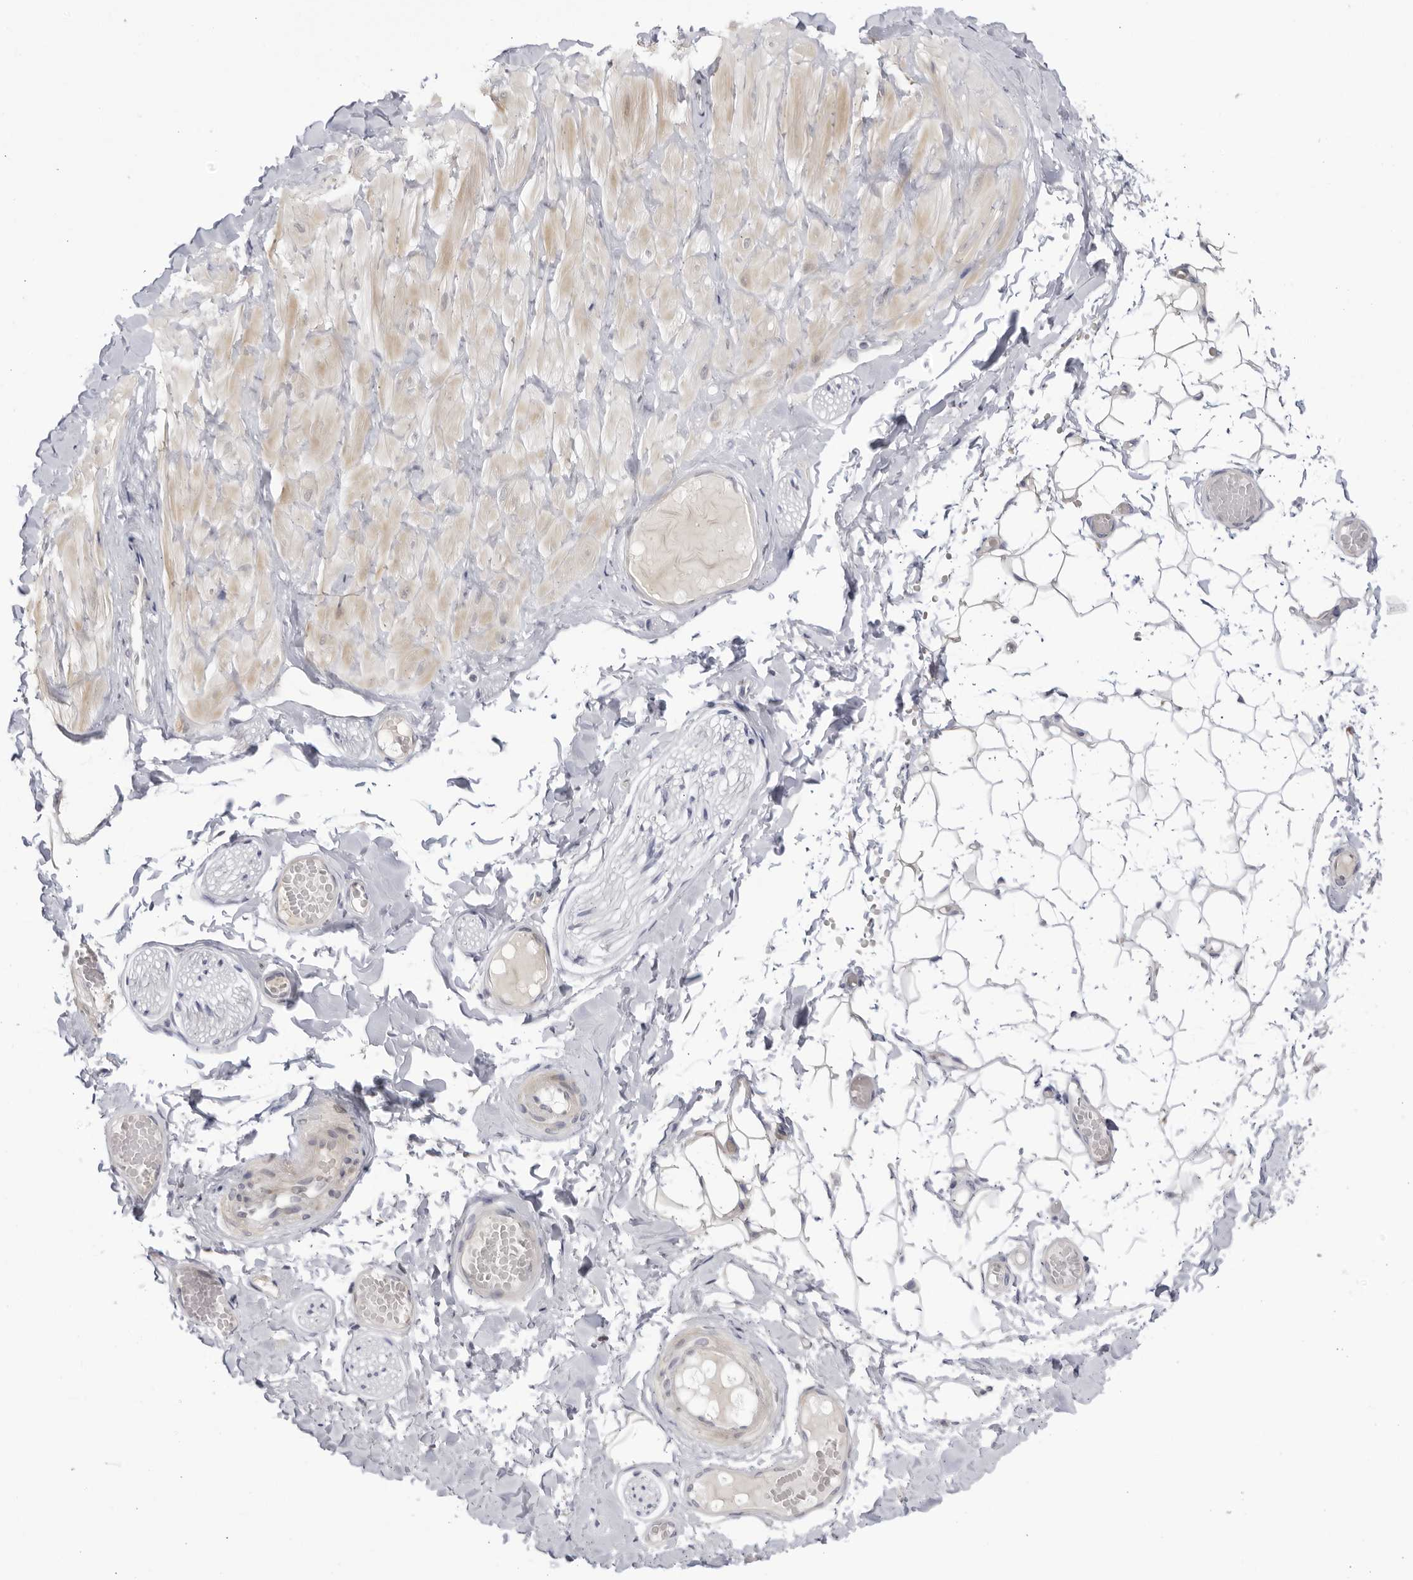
{"staining": {"intensity": "negative", "quantity": "none", "location": "none"}, "tissue": "adipose tissue", "cell_type": "Adipocytes", "image_type": "normal", "snomed": [{"axis": "morphology", "description": "Normal tissue, NOS"}, {"axis": "topography", "description": "Adipose tissue"}, {"axis": "topography", "description": "Vascular tissue"}, {"axis": "topography", "description": "Peripheral nerve tissue"}], "caption": "Immunohistochemical staining of unremarkable human adipose tissue reveals no significant staining in adipocytes. Brightfield microscopy of immunohistochemistry (IHC) stained with DAB (3,3'-diaminobenzidine) (brown) and hematoxylin (blue), captured at high magnification.", "gene": "CNBD1", "patient": {"sex": "male", "age": 25}}